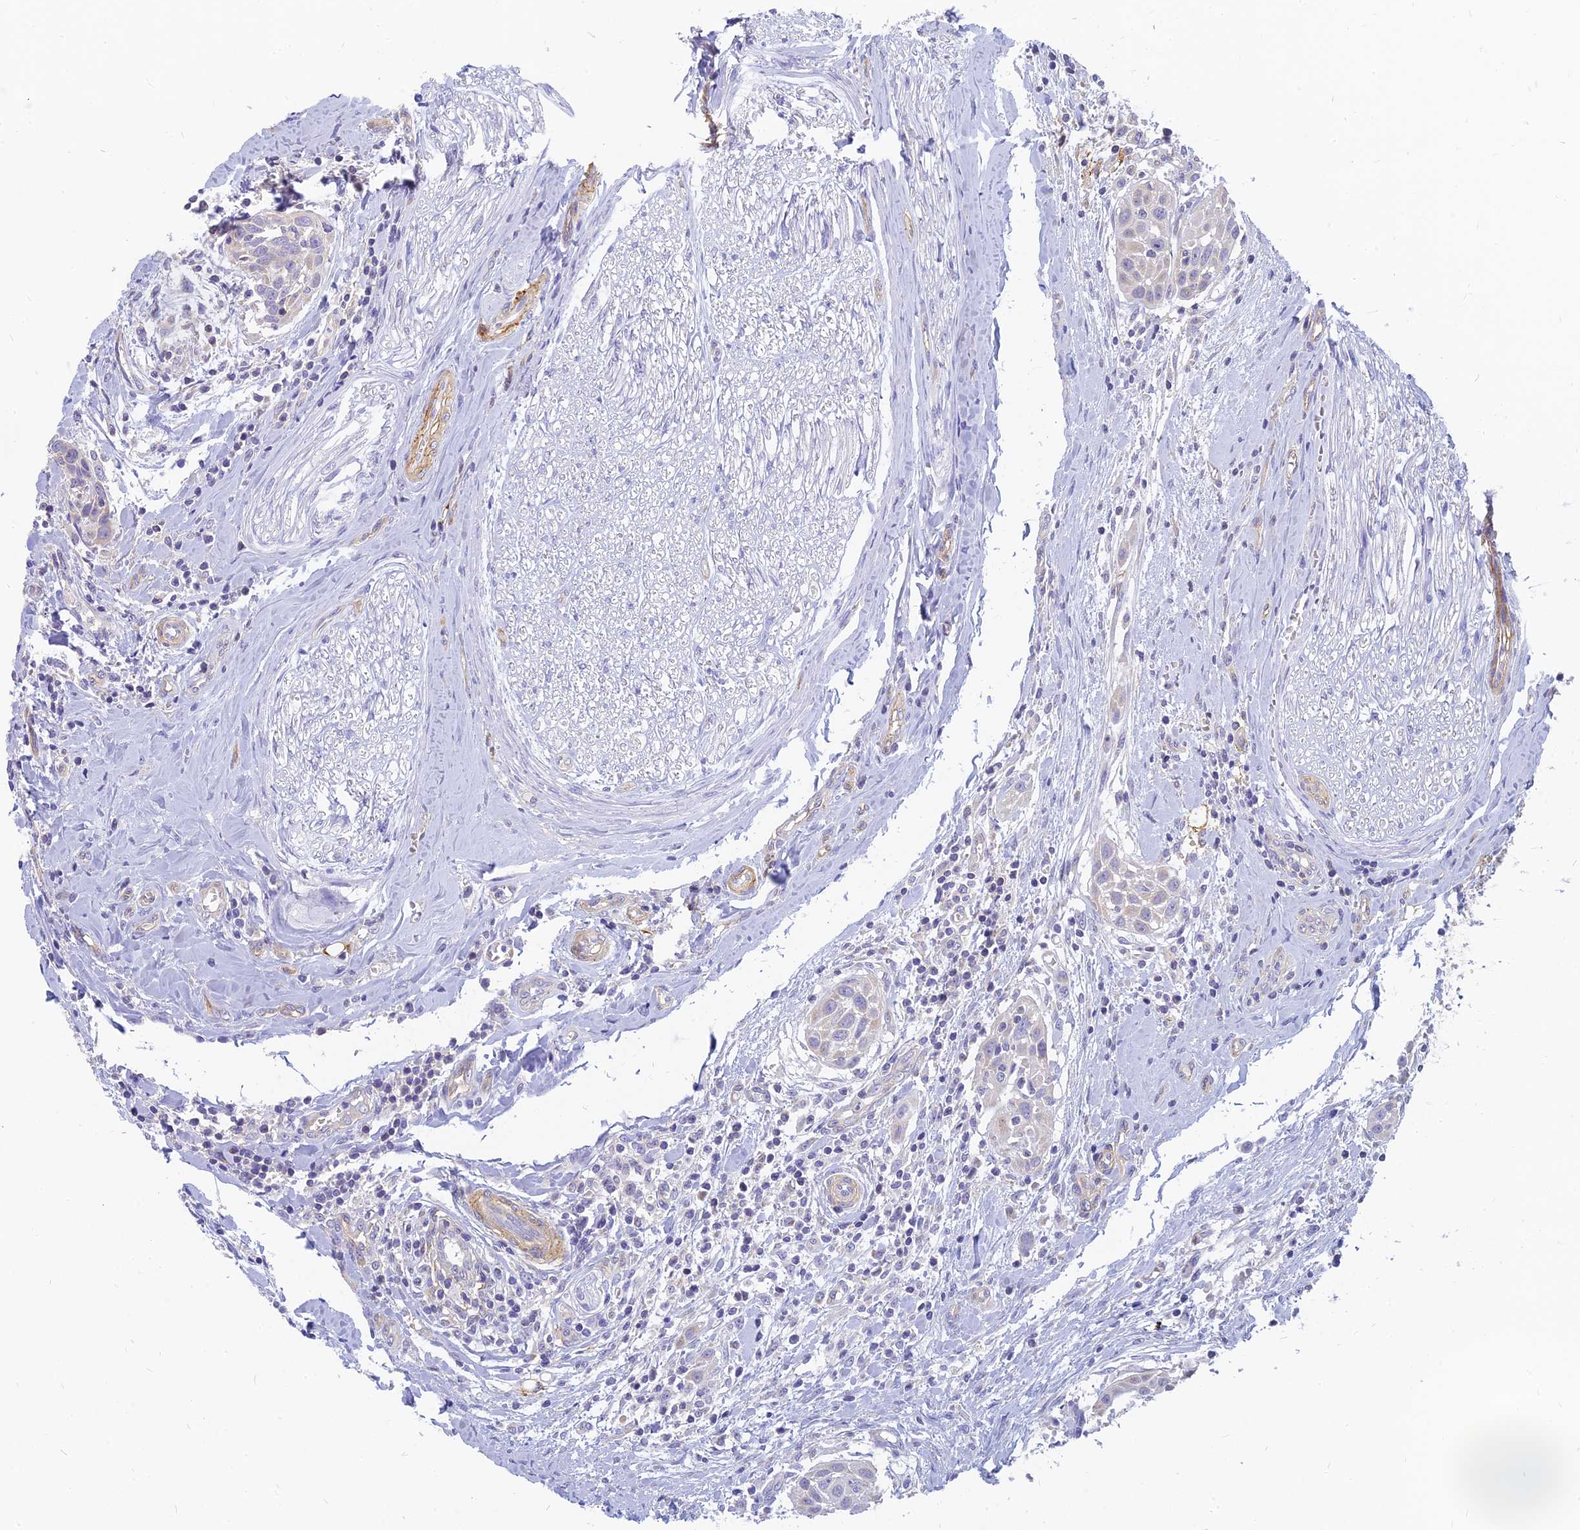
{"staining": {"intensity": "negative", "quantity": "none", "location": "none"}, "tissue": "head and neck cancer", "cell_type": "Tumor cells", "image_type": "cancer", "snomed": [{"axis": "morphology", "description": "Squamous cell carcinoma, NOS"}, {"axis": "topography", "description": "Oral tissue"}, {"axis": "topography", "description": "Head-Neck"}], "caption": "High magnification brightfield microscopy of head and neck squamous cell carcinoma stained with DAB (3,3'-diaminobenzidine) (brown) and counterstained with hematoxylin (blue): tumor cells show no significant staining. (Immunohistochemistry (ihc), brightfield microscopy, high magnification).", "gene": "MRPL15", "patient": {"sex": "female", "age": 50}}